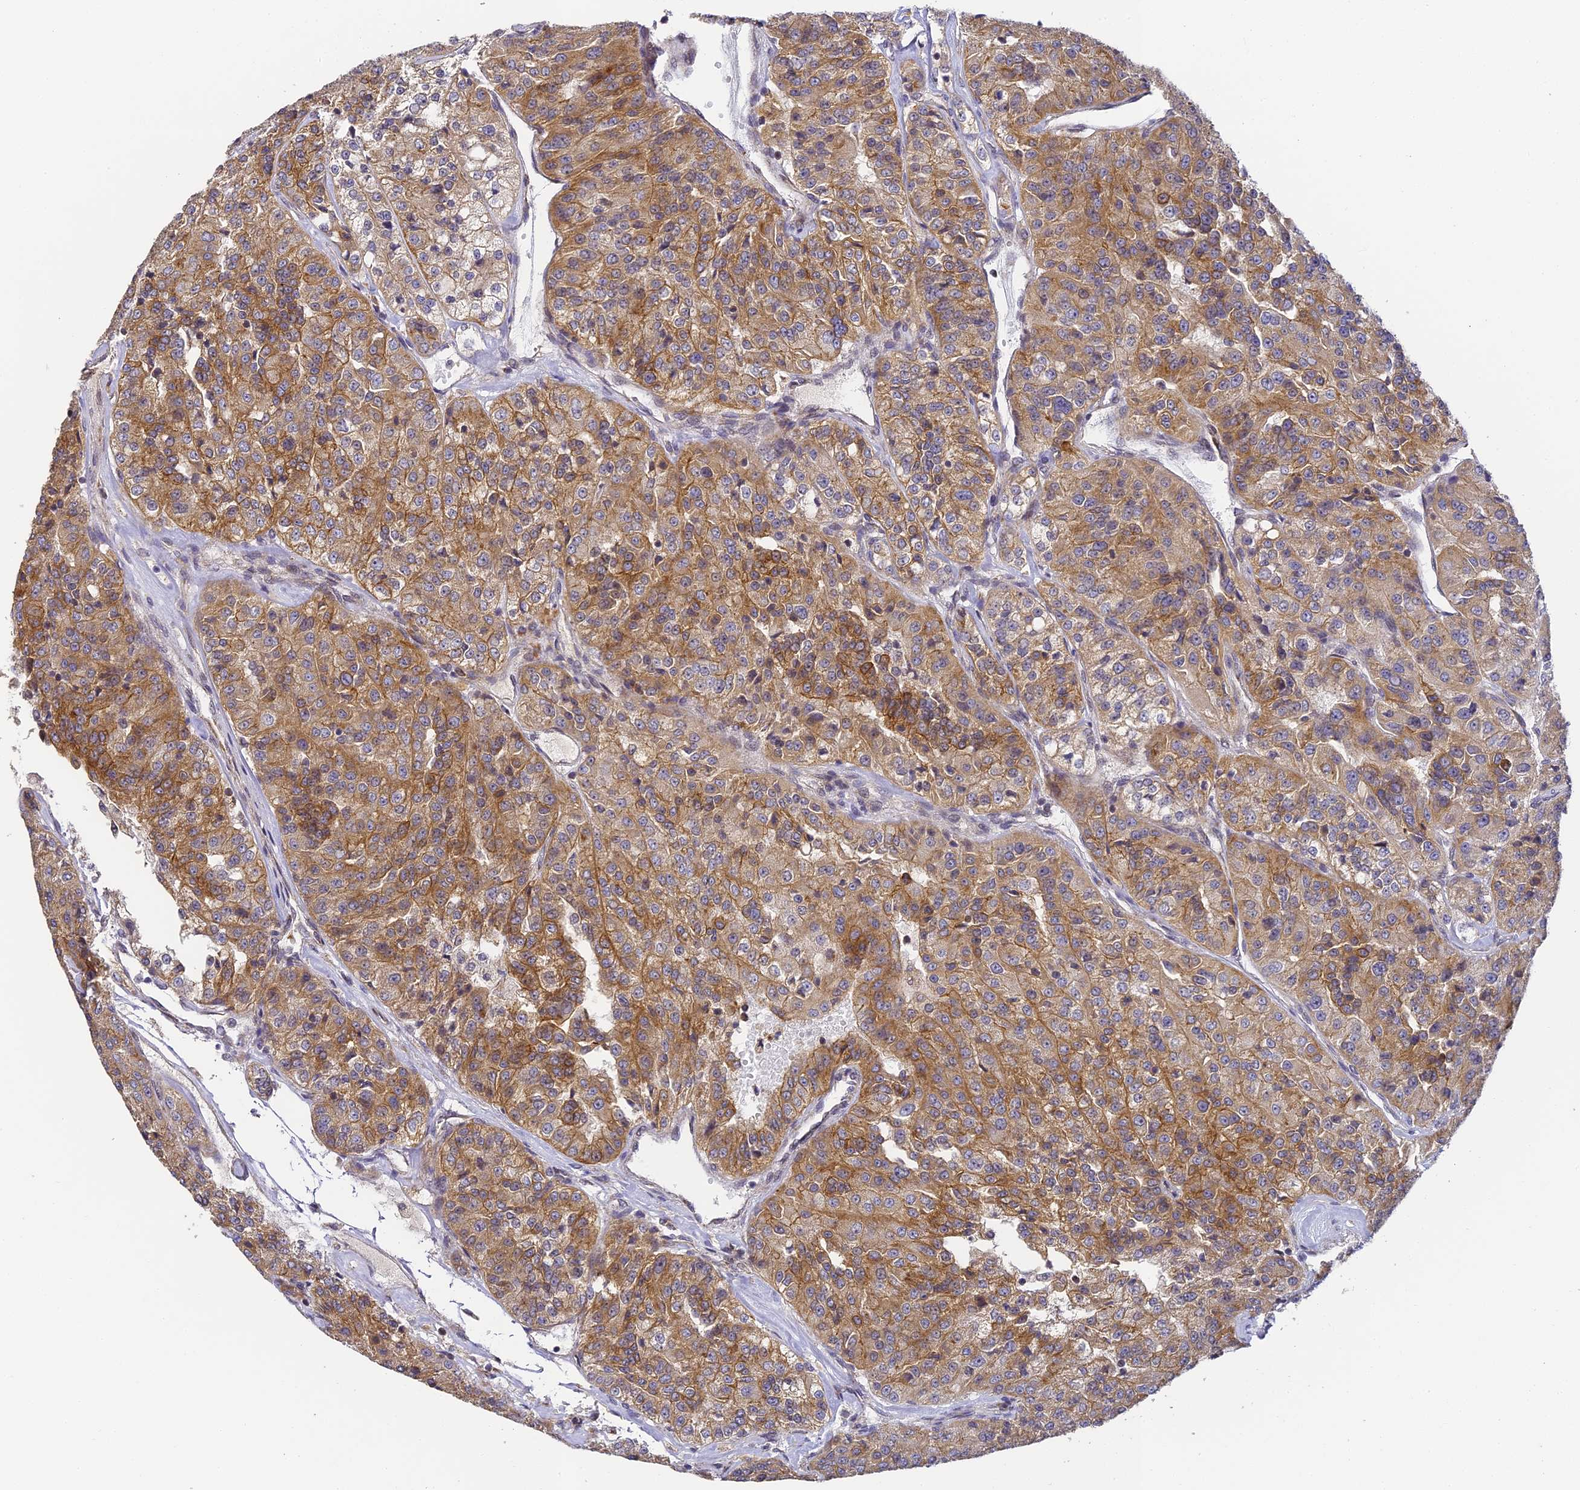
{"staining": {"intensity": "moderate", "quantity": ">75%", "location": "cytoplasmic/membranous"}, "tissue": "renal cancer", "cell_type": "Tumor cells", "image_type": "cancer", "snomed": [{"axis": "morphology", "description": "Adenocarcinoma, NOS"}, {"axis": "topography", "description": "Kidney"}], "caption": "IHC of renal cancer demonstrates medium levels of moderate cytoplasmic/membranous positivity in approximately >75% of tumor cells. (DAB (3,3'-diaminobenzidine) IHC, brown staining for protein, blue staining for nuclei).", "gene": "DNAAF10", "patient": {"sex": "female", "age": 63}}